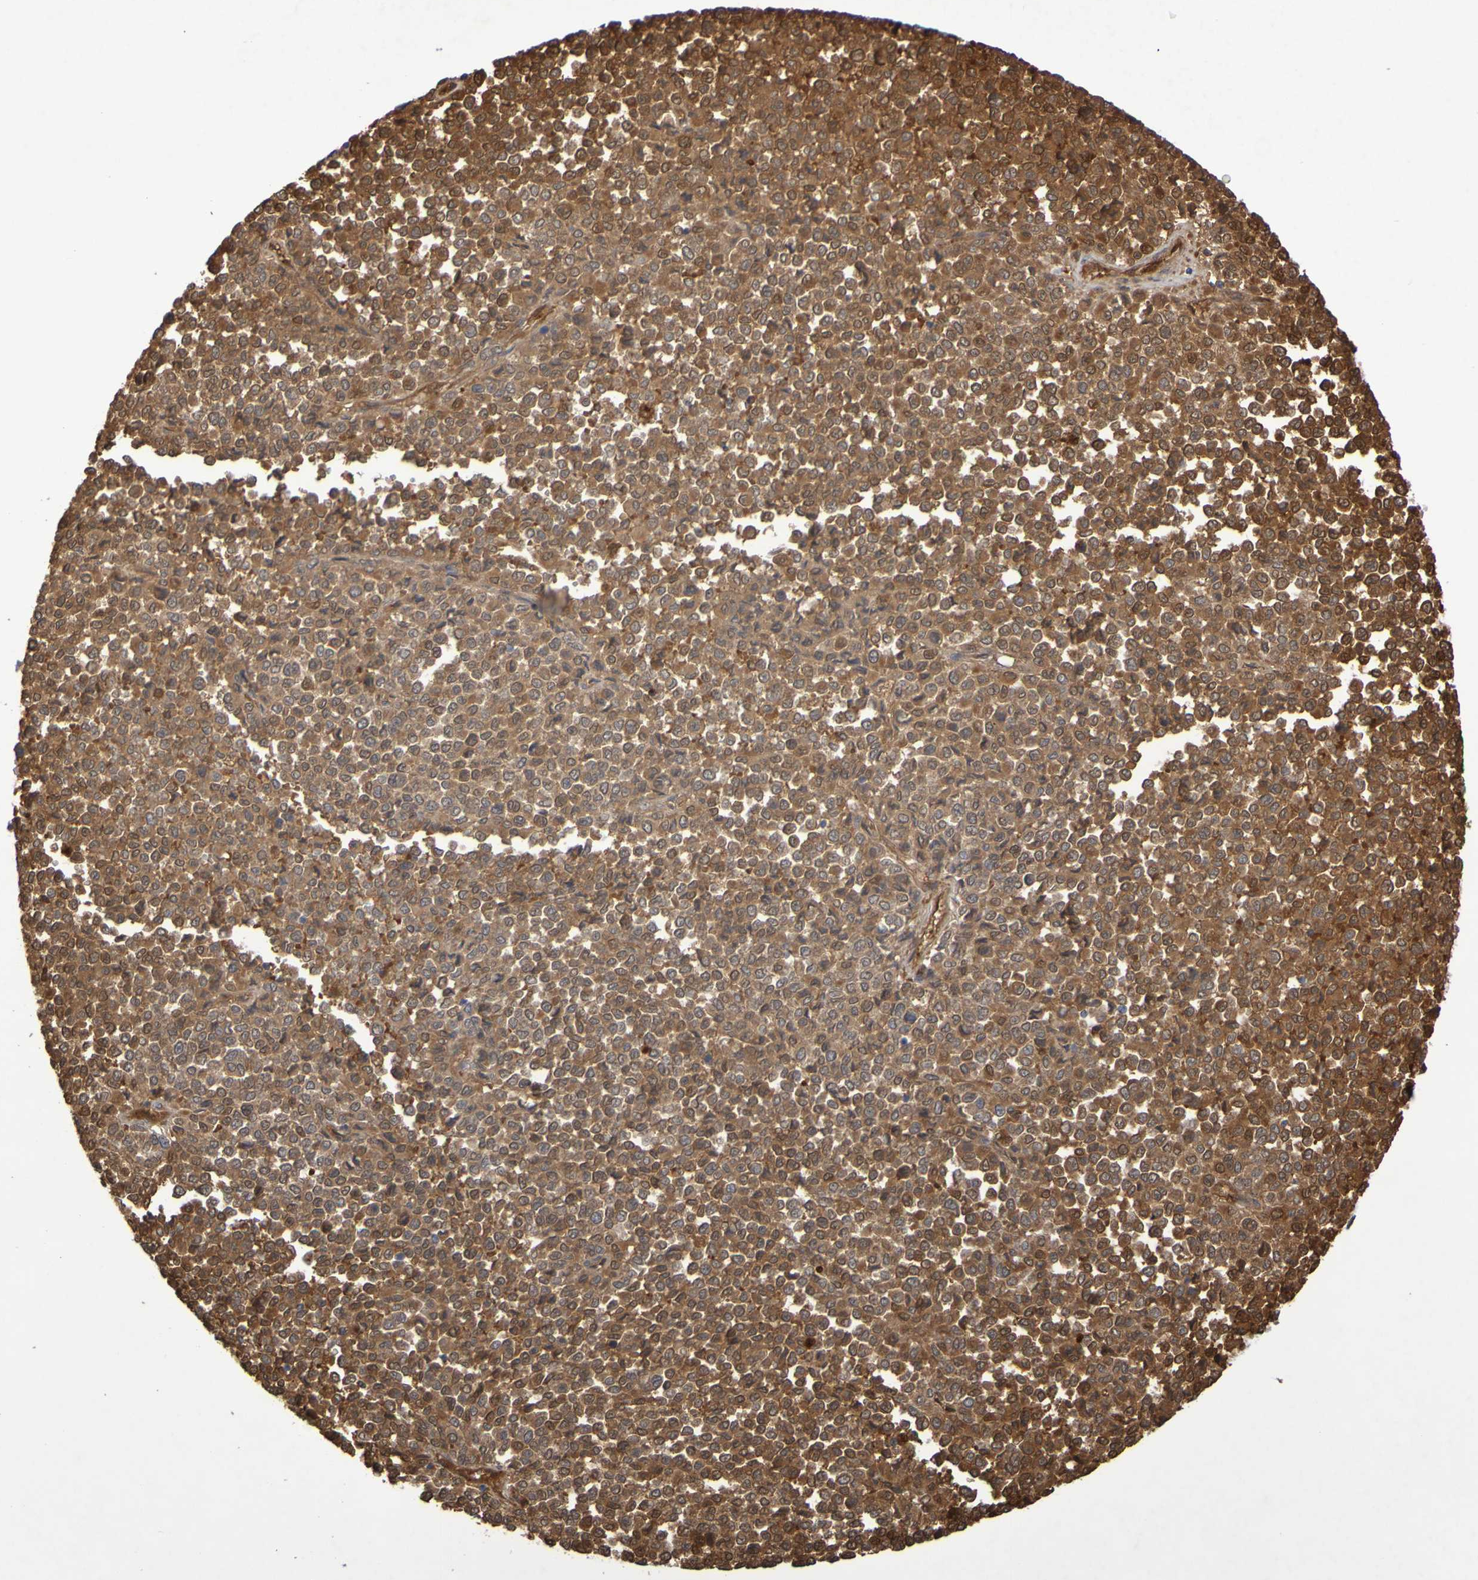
{"staining": {"intensity": "moderate", "quantity": ">75%", "location": "cytoplasmic/membranous,nuclear"}, "tissue": "melanoma", "cell_type": "Tumor cells", "image_type": "cancer", "snomed": [{"axis": "morphology", "description": "Malignant melanoma, Metastatic site"}, {"axis": "topography", "description": "Pancreas"}], "caption": "This micrograph shows immunohistochemistry staining of malignant melanoma (metastatic site), with medium moderate cytoplasmic/membranous and nuclear staining in approximately >75% of tumor cells.", "gene": "SERPINB6", "patient": {"sex": "female", "age": 30}}